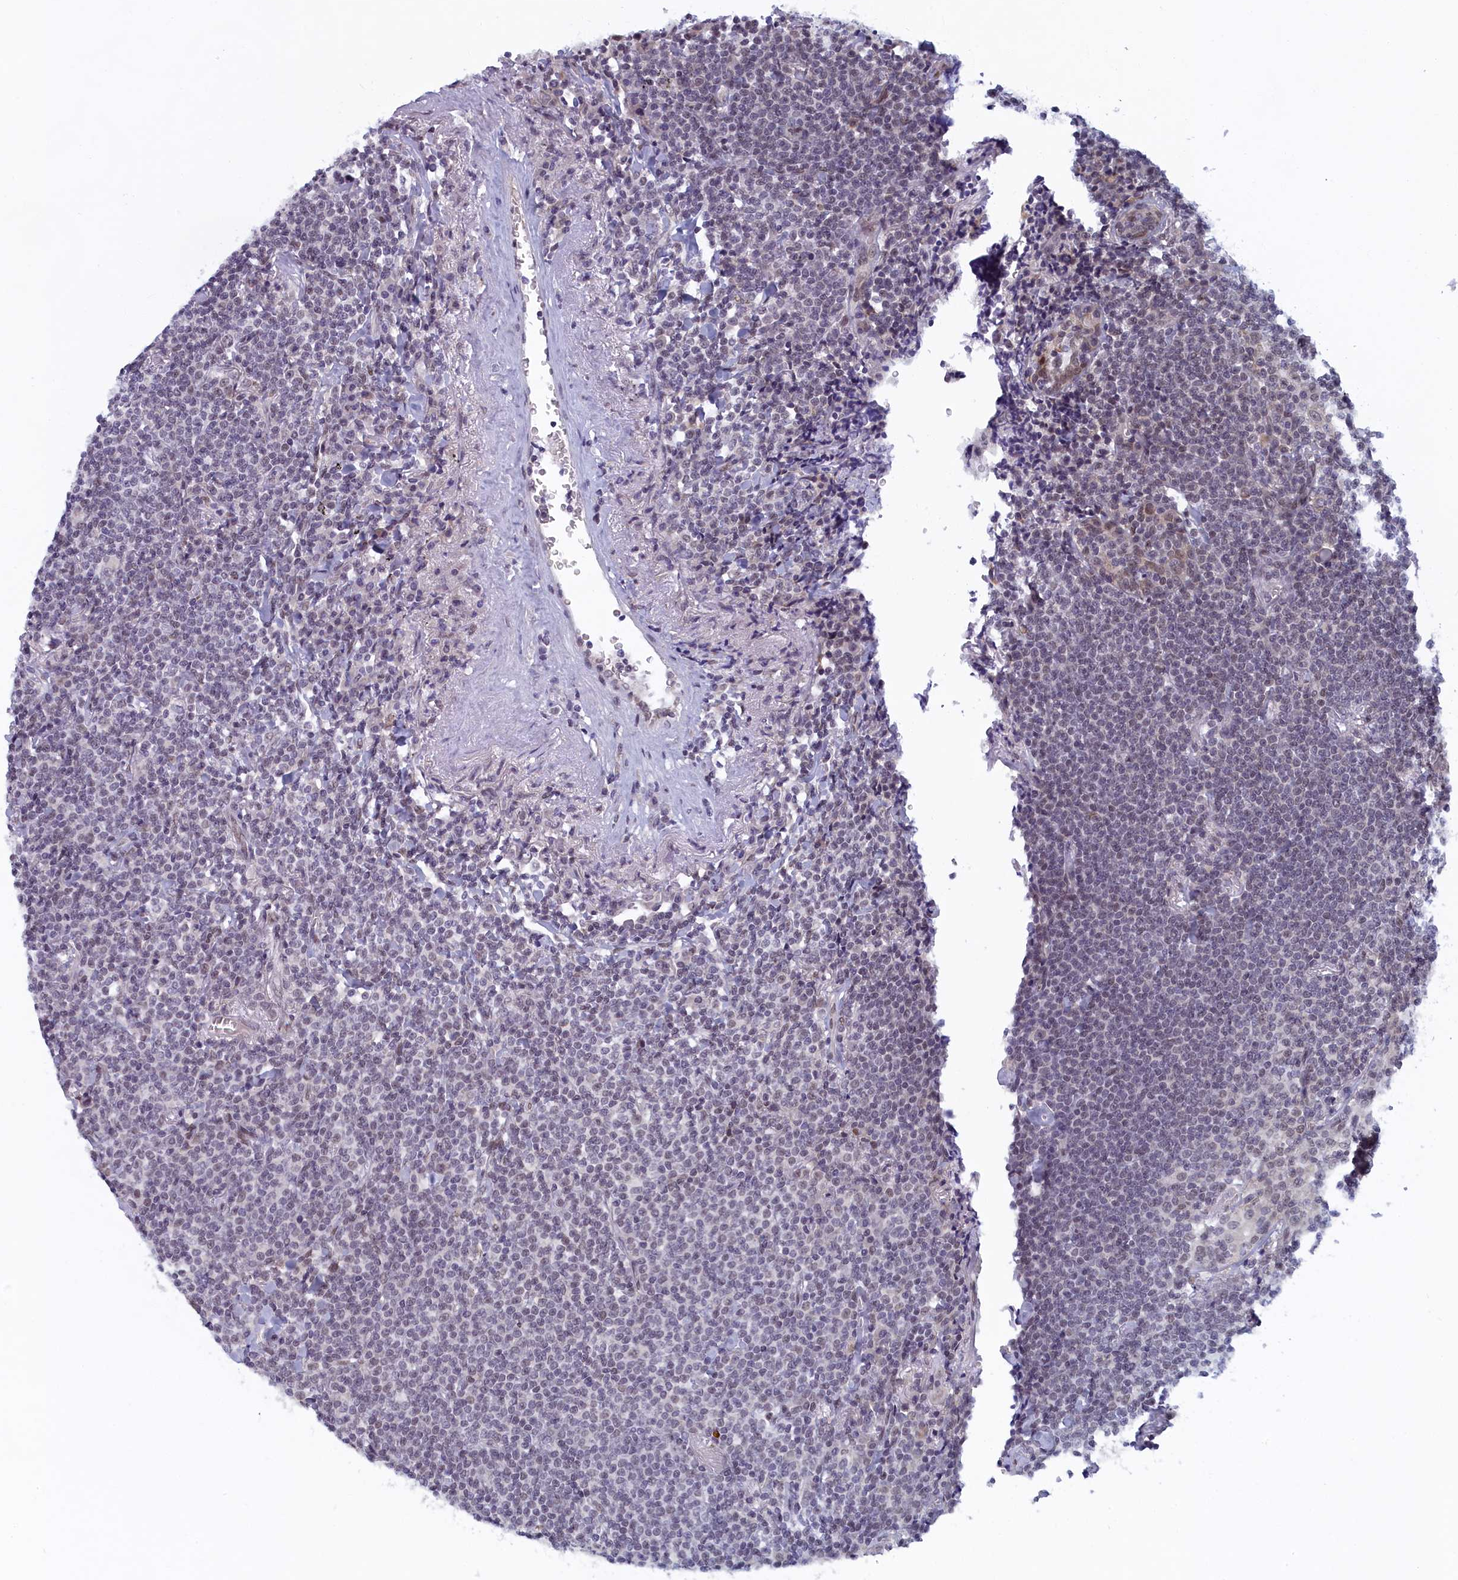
{"staining": {"intensity": "negative", "quantity": "none", "location": "none"}, "tissue": "lymphoma", "cell_type": "Tumor cells", "image_type": "cancer", "snomed": [{"axis": "morphology", "description": "Malignant lymphoma, non-Hodgkin's type, Low grade"}, {"axis": "topography", "description": "Lung"}], "caption": "A histopathology image of low-grade malignant lymphoma, non-Hodgkin's type stained for a protein displays no brown staining in tumor cells.", "gene": "DNAJC17", "patient": {"sex": "female", "age": 71}}